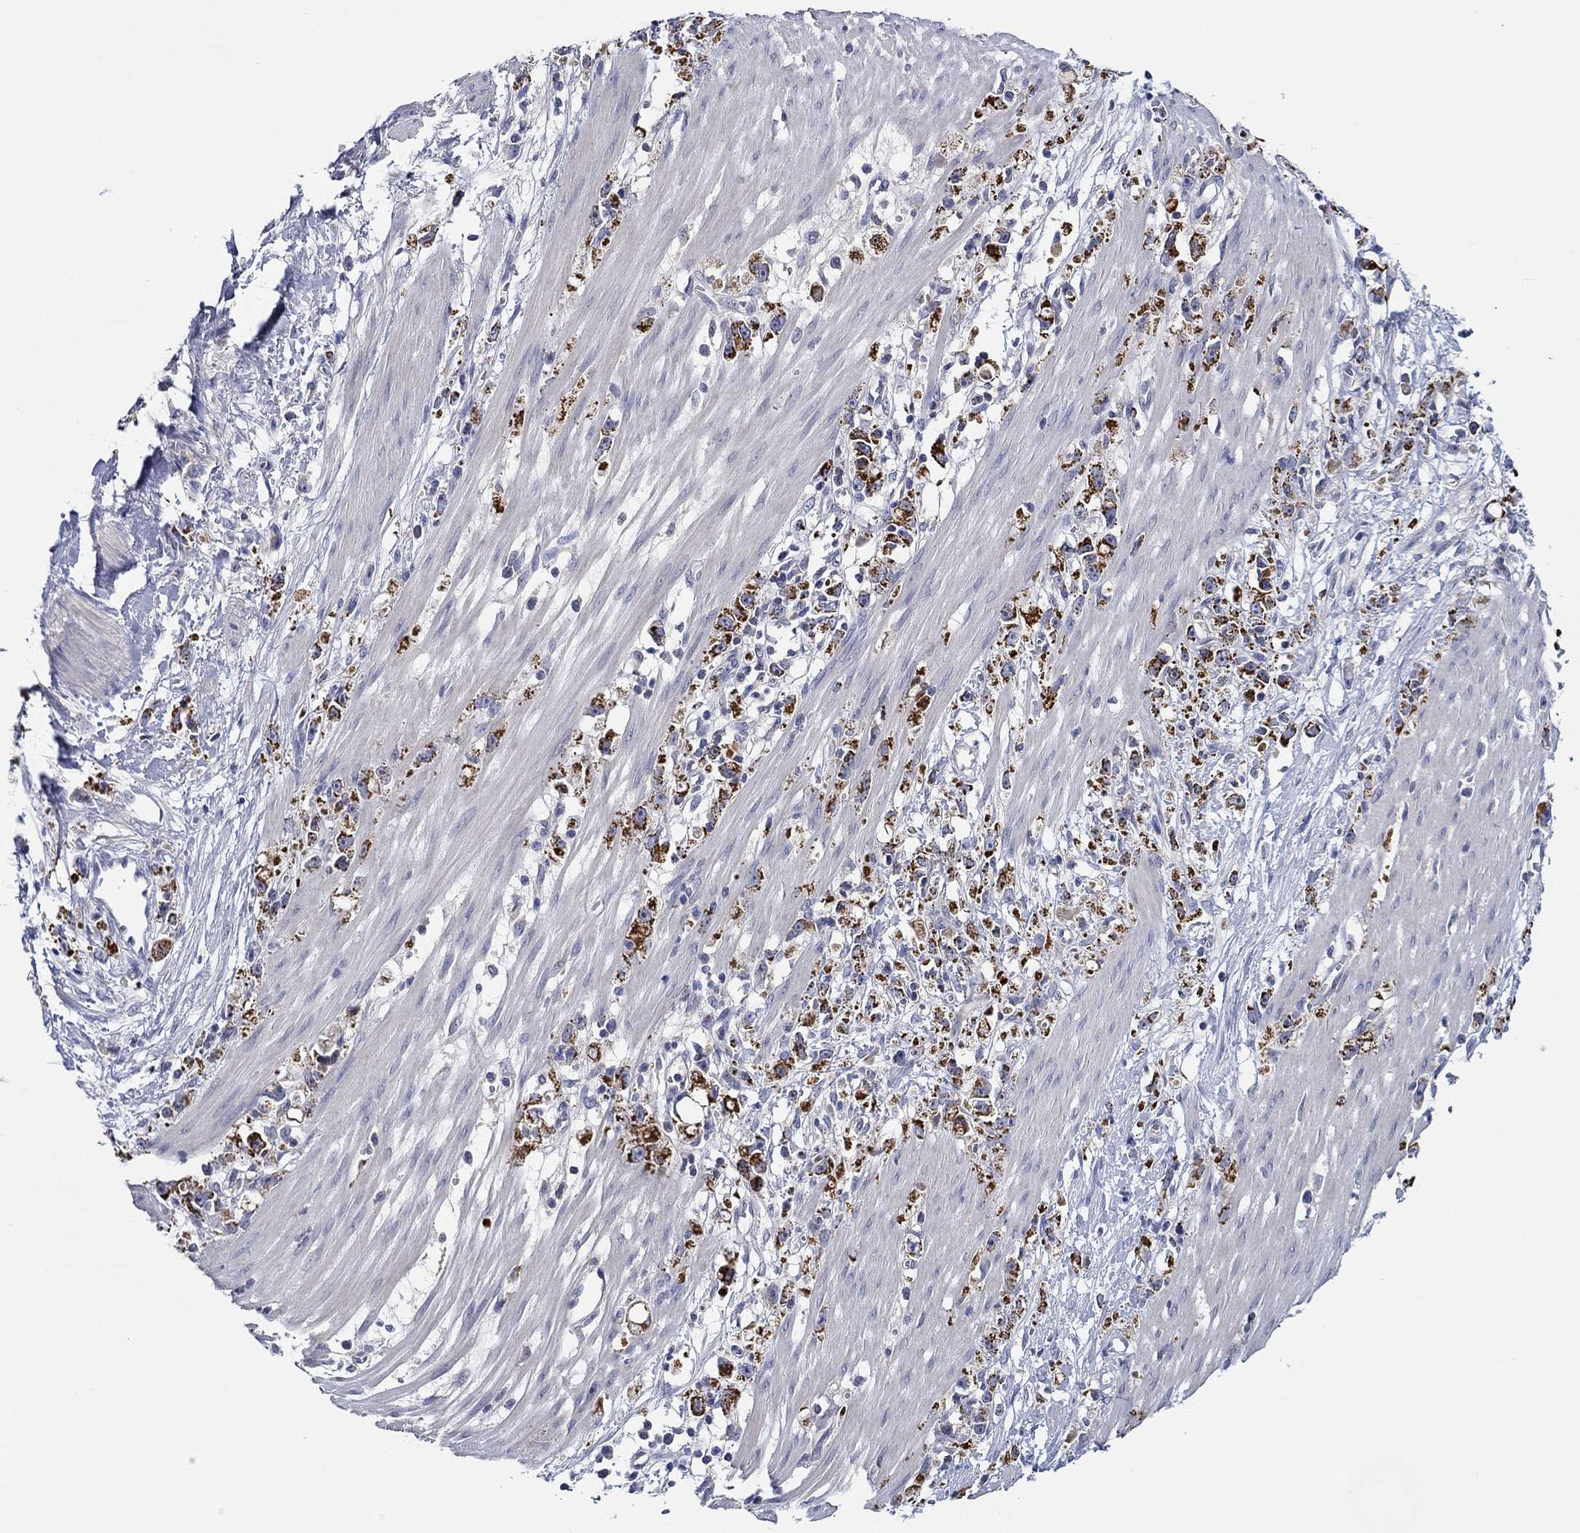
{"staining": {"intensity": "strong", "quantity": "25%-75%", "location": "cytoplasmic/membranous"}, "tissue": "stomach cancer", "cell_type": "Tumor cells", "image_type": "cancer", "snomed": [{"axis": "morphology", "description": "Adenocarcinoma, NOS"}, {"axis": "topography", "description": "Stomach"}], "caption": "Brown immunohistochemical staining in stomach cancer (adenocarcinoma) displays strong cytoplasmic/membranous expression in approximately 25%-75% of tumor cells.", "gene": "CHIT1", "patient": {"sex": "female", "age": 59}}